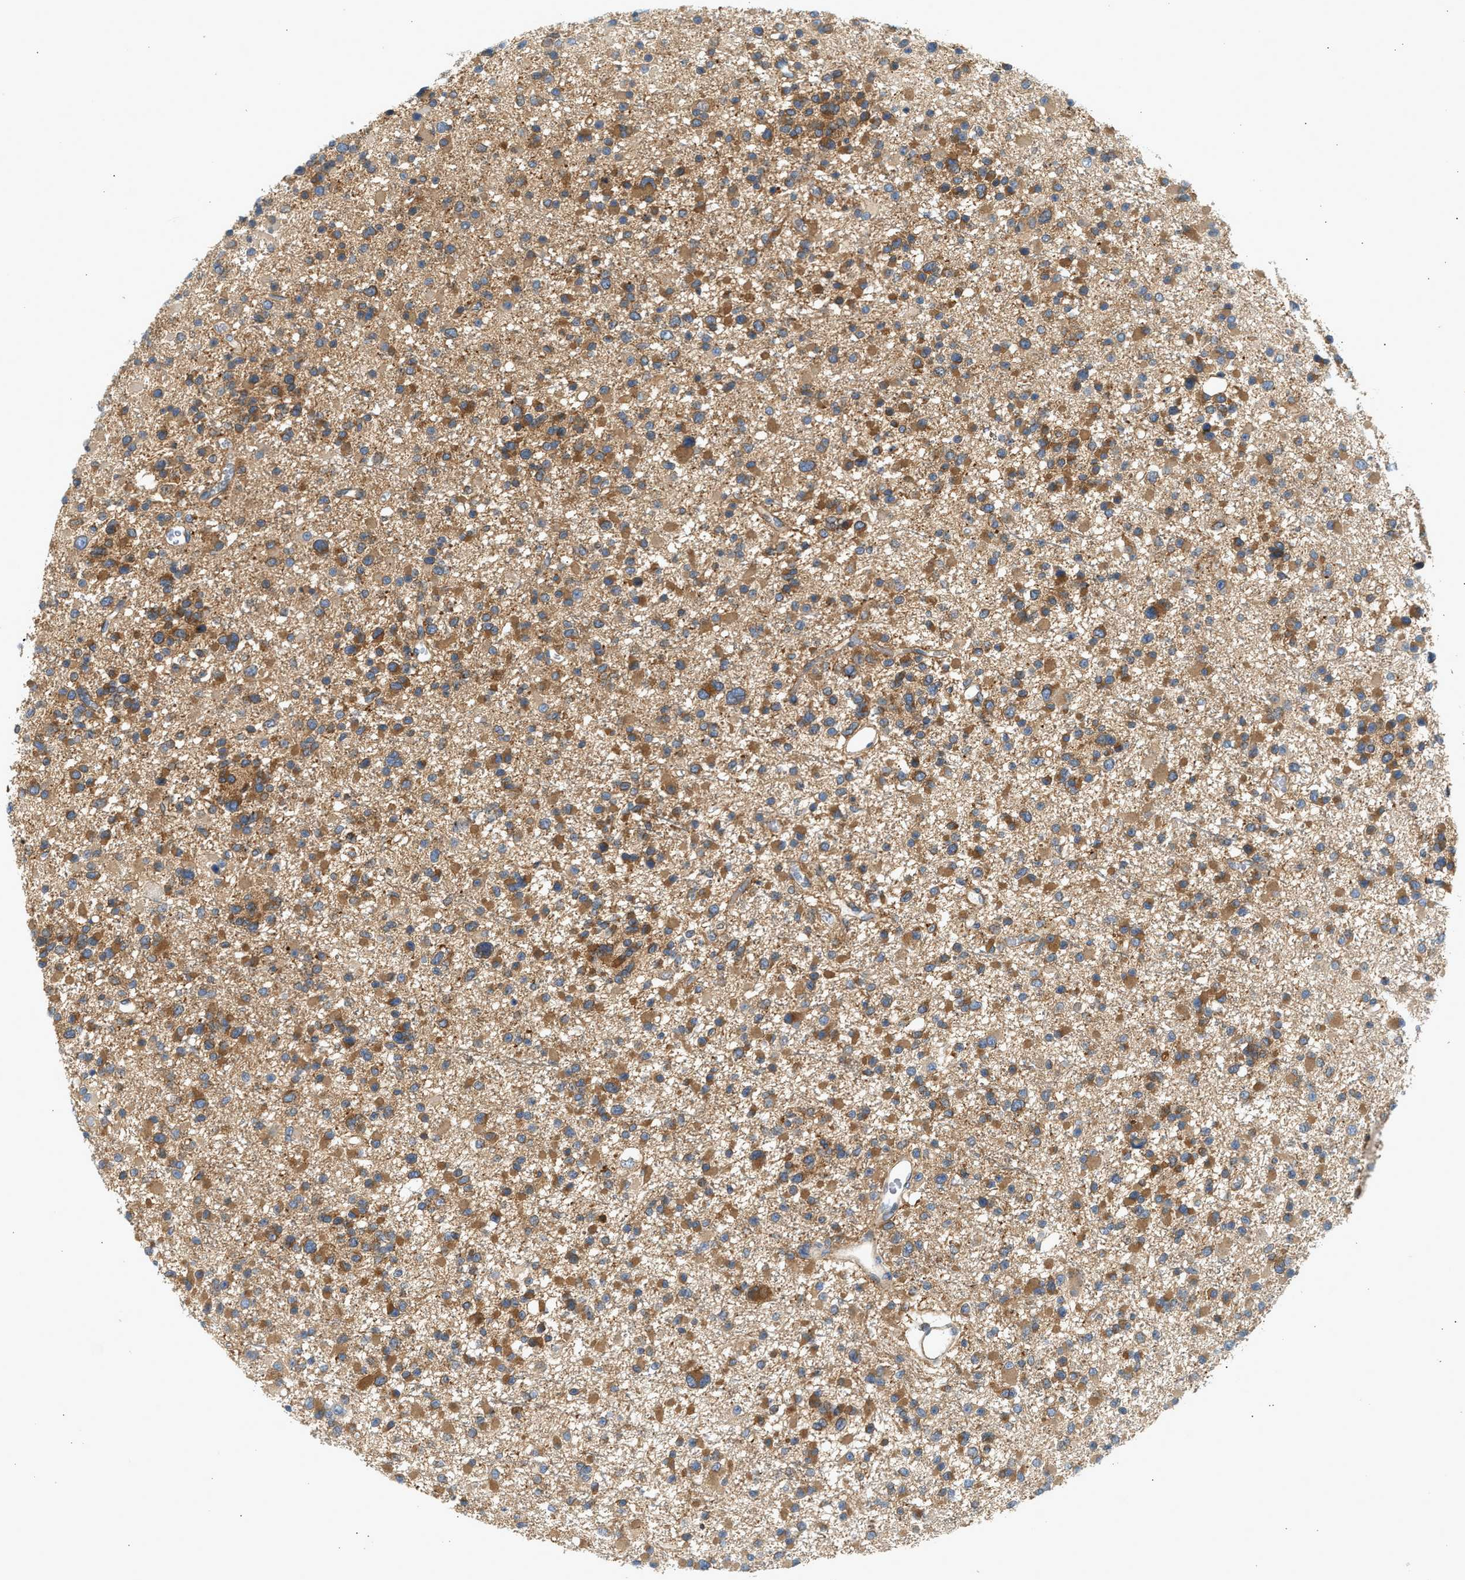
{"staining": {"intensity": "moderate", "quantity": ">75%", "location": "cytoplasmic/membranous"}, "tissue": "glioma", "cell_type": "Tumor cells", "image_type": "cancer", "snomed": [{"axis": "morphology", "description": "Glioma, malignant, Low grade"}, {"axis": "topography", "description": "Brain"}], "caption": "An image of human malignant low-grade glioma stained for a protein exhibits moderate cytoplasmic/membranous brown staining in tumor cells.", "gene": "PAFAH1B1", "patient": {"sex": "female", "age": 22}}